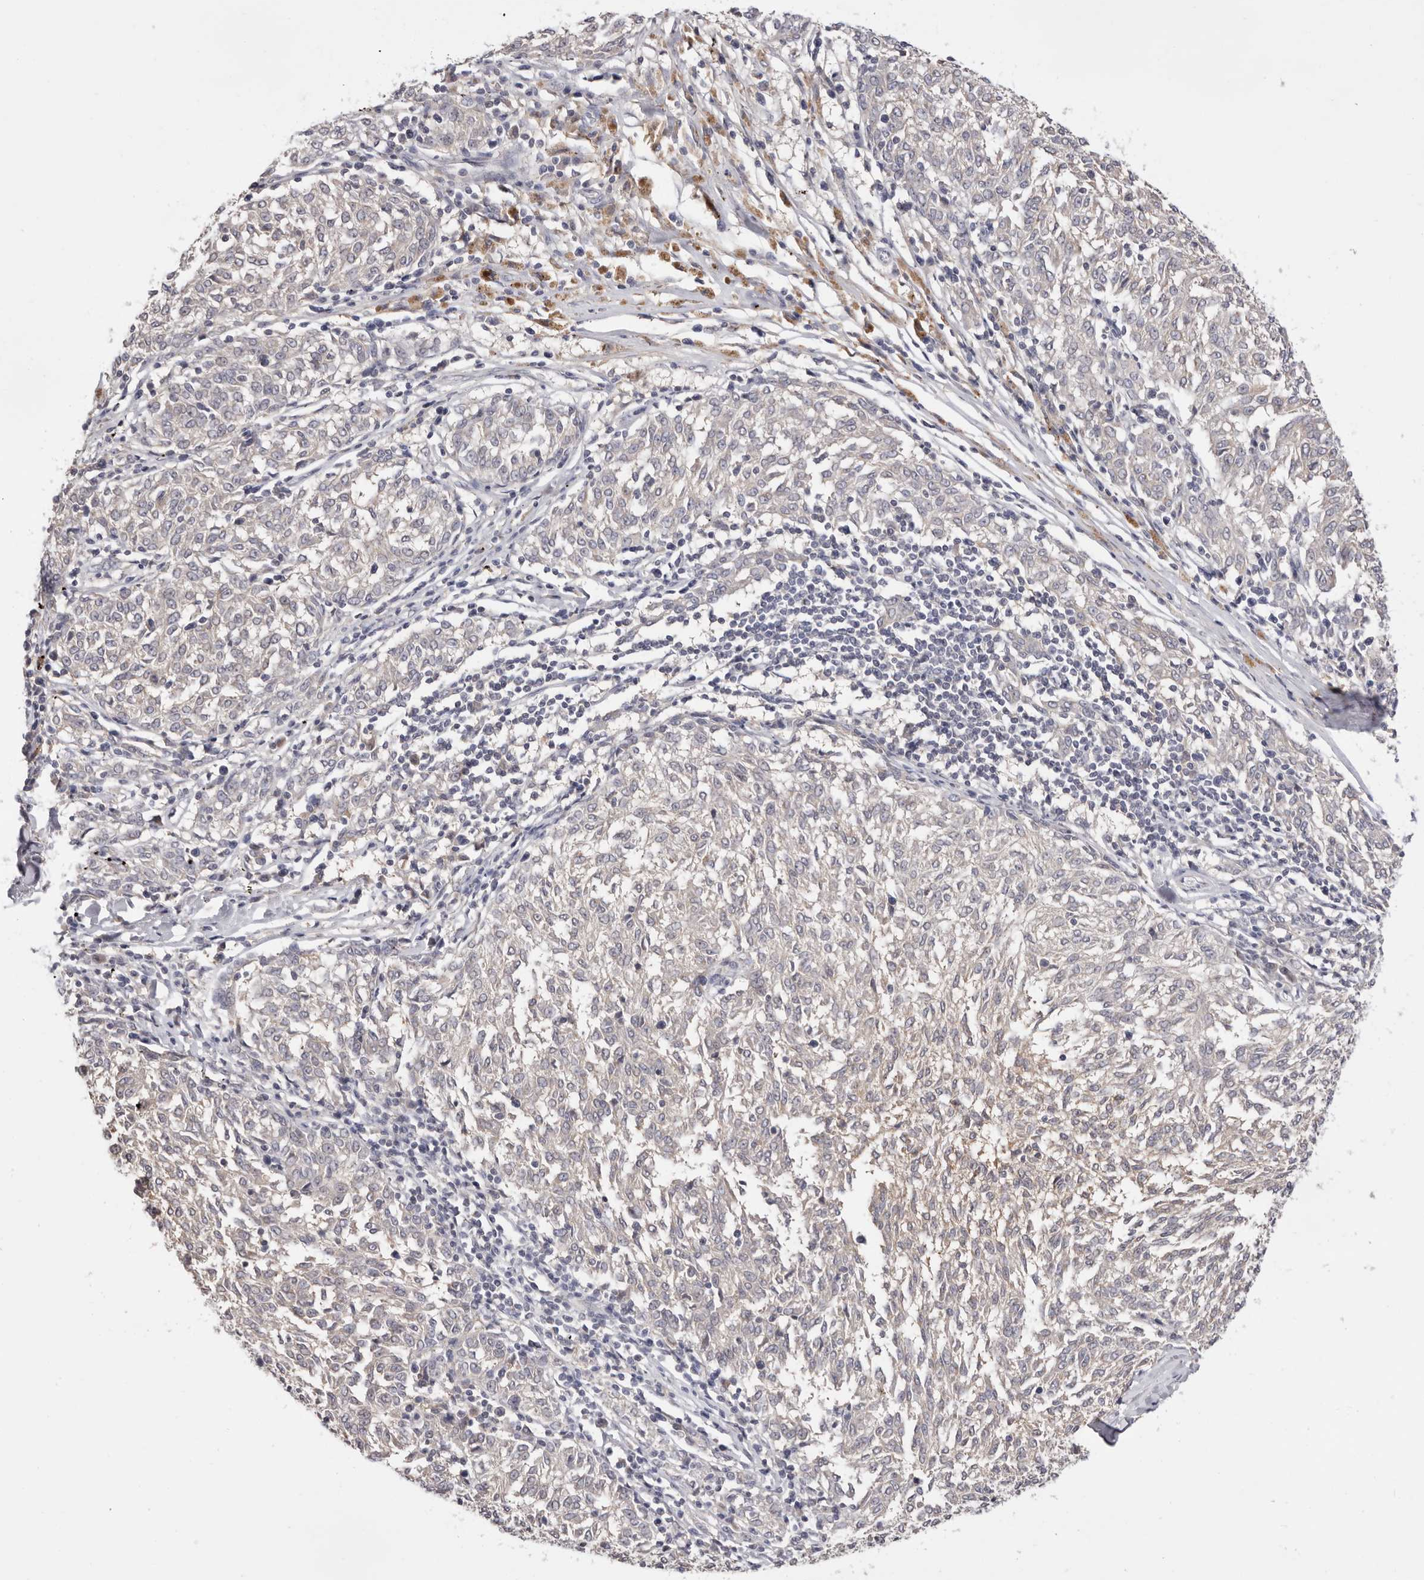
{"staining": {"intensity": "negative", "quantity": "none", "location": "none"}, "tissue": "melanoma", "cell_type": "Tumor cells", "image_type": "cancer", "snomed": [{"axis": "morphology", "description": "Malignant melanoma, NOS"}, {"axis": "topography", "description": "Skin"}], "caption": "Immunohistochemistry micrograph of melanoma stained for a protein (brown), which reveals no positivity in tumor cells. (IHC, brightfield microscopy, high magnification).", "gene": "DOP1A", "patient": {"sex": "female", "age": 72}}